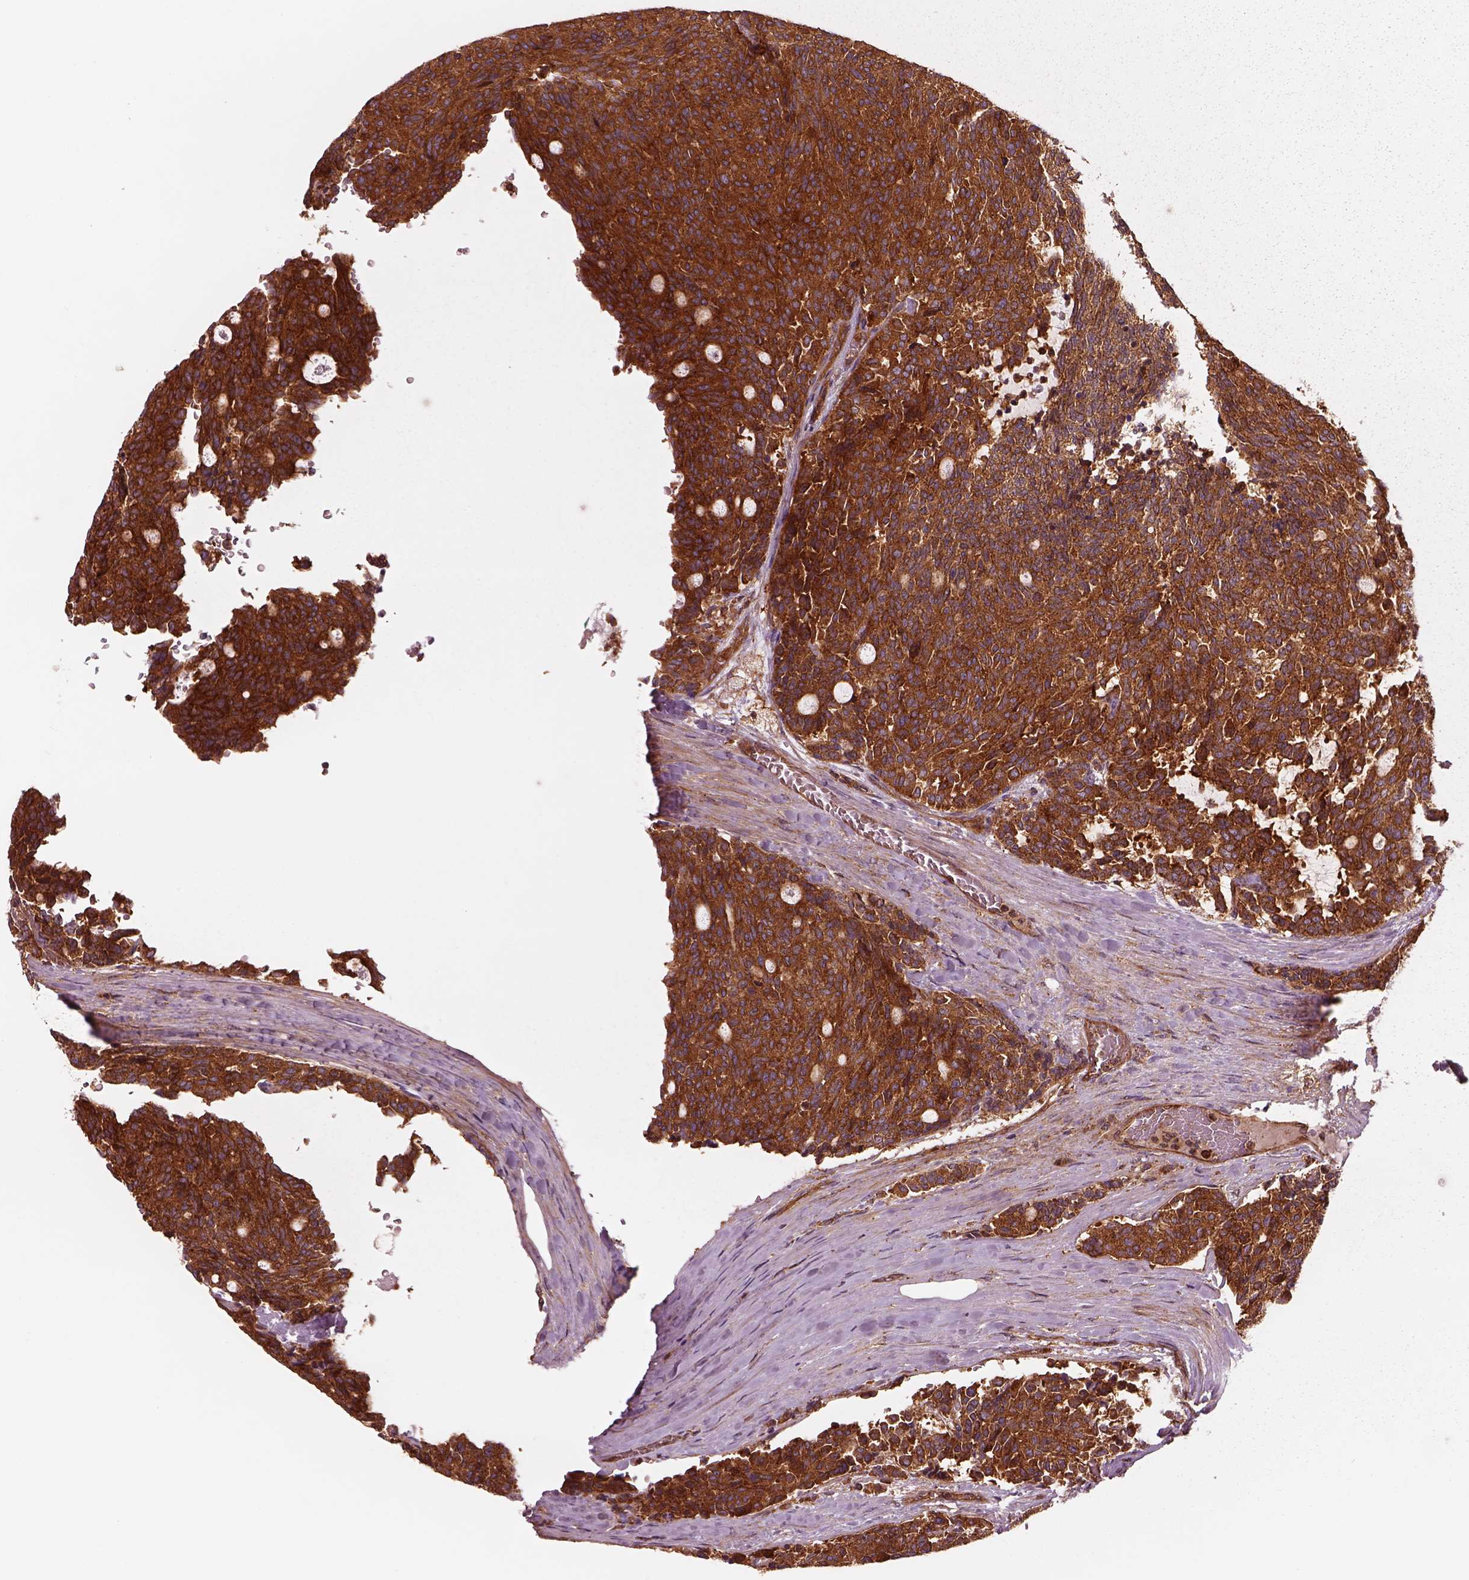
{"staining": {"intensity": "strong", "quantity": ">75%", "location": "cytoplasmic/membranous"}, "tissue": "carcinoid", "cell_type": "Tumor cells", "image_type": "cancer", "snomed": [{"axis": "morphology", "description": "Carcinoid, malignant, NOS"}, {"axis": "topography", "description": "Pancreas"}], "caption": "Protein analysis of carcinoid tissue shows strong cytoplasmic/membranous positivity in approximately >75% of tumor cells.", "gene": "WASHC2A", "patient": {"sex": "female", "age": 54}}